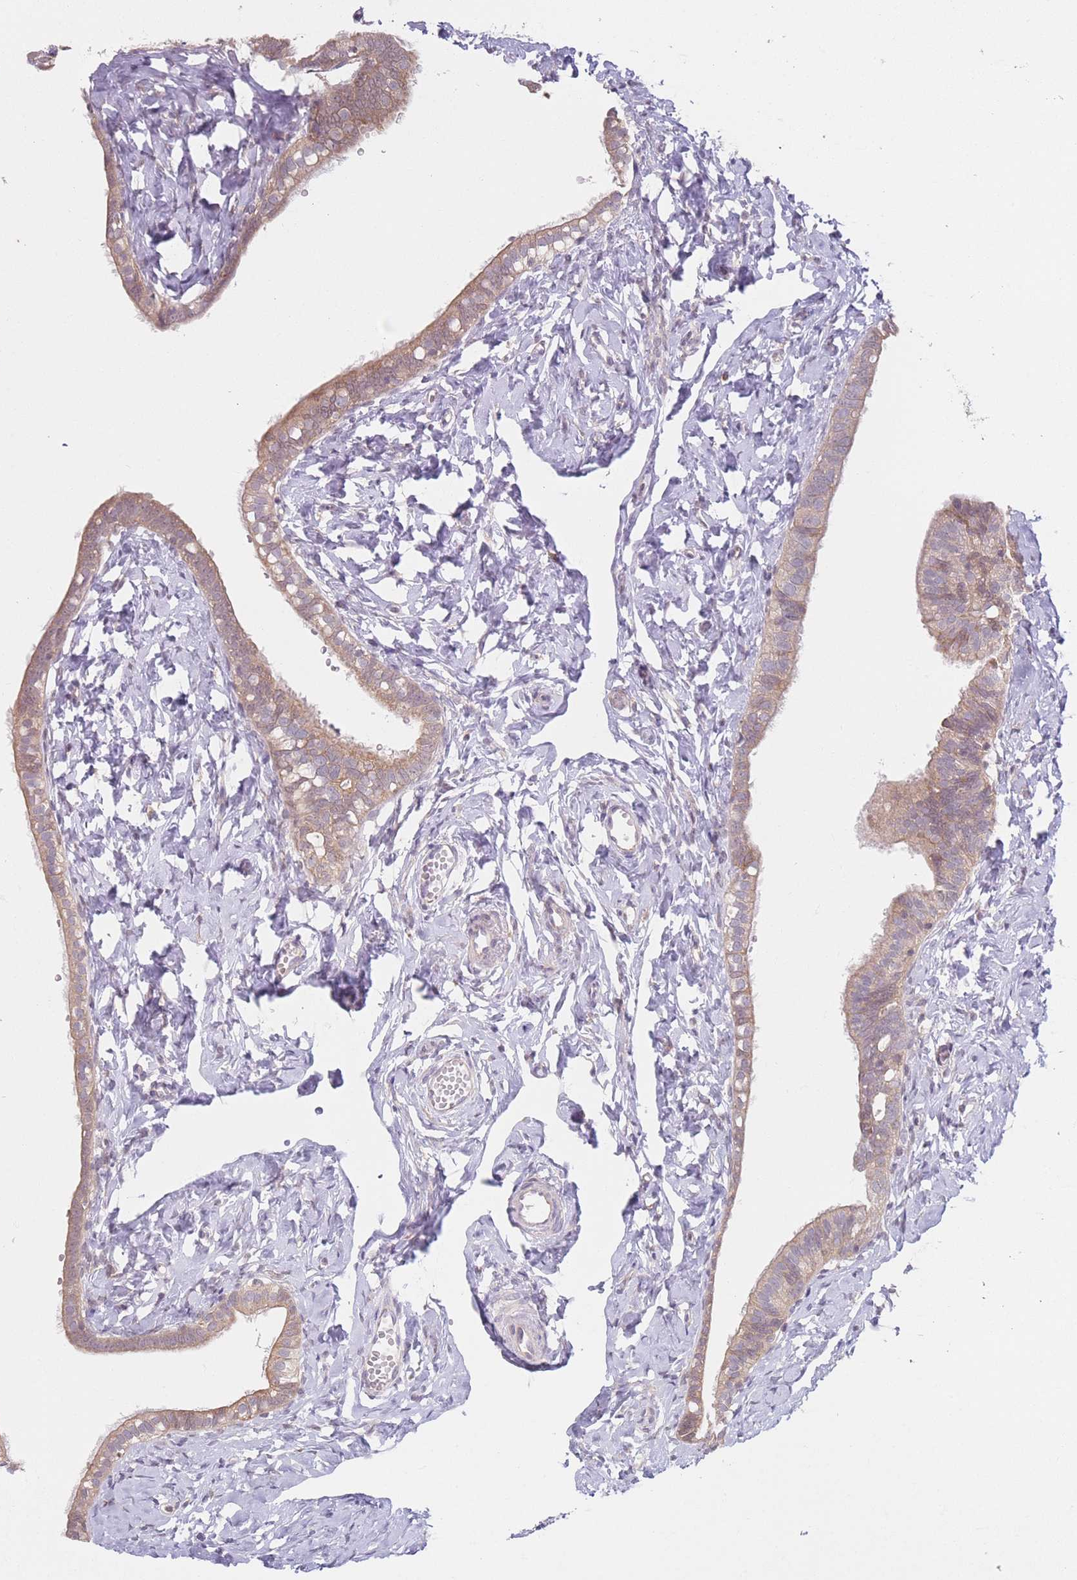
{"staining": {"intensity": "moderate", "quantity": ">75%", "location": "cytoplasmic/membranous"}, "tissue": "fallopian tube", "cell_type": "Glandular cells", "image_type": "normal", "snomed": [{"axis": "morphology", "description": "Normal tissue, NOS"}, {"axis": "topography", "description": "Fallopian tube"}], "caption": "DAB (3,3'-diaminobenzidine) immunohistochemical staining of benign fallopian tube demonstrates moderate cytoplasmic/membranous protein expression in about >75% of glandular cells. Nuclei are stained in blue.", "gene": "PPM1A", "patient": {"sex": "female", "age": 66}}